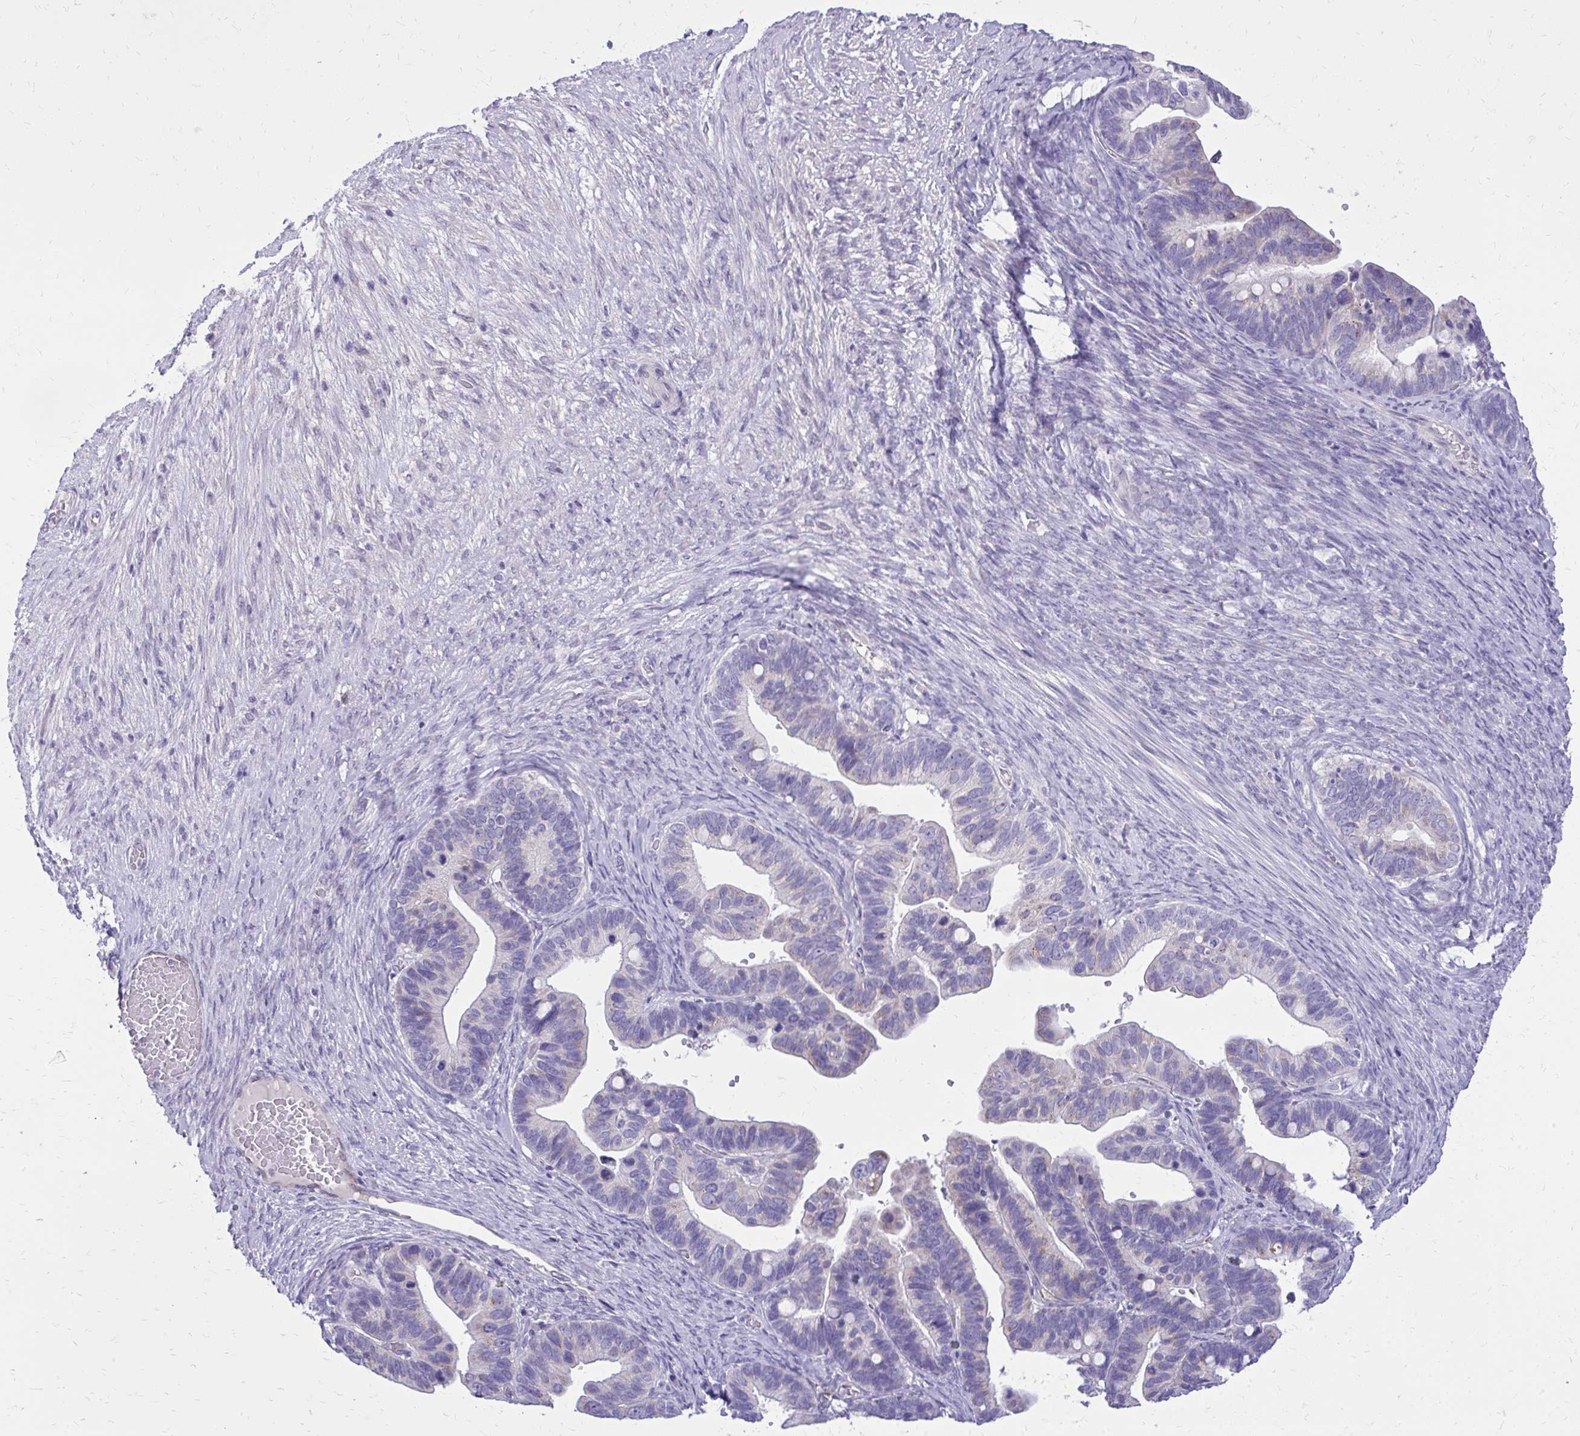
{"staining": {"intensity": "negative", "quantity": "none", "location": "none"}, "tissue": "ovarian cancer", "cell_type": "Tumor cells", "image_type": "cancer", "snomed": [{"axis": "morphology", "description": "Cystadenocarcinoma, serous, NOS"}, {"axis": "topography", "description": "Ovary"}], "caption": "Immunohistochemical staining of human ovarian serous cystadenocarcinoma demonstrates no significant positivity in tumor cells. Nuclei are stained in blue.", "gene": "NNMT", "patient": {"sex": "female", "age": 56}}